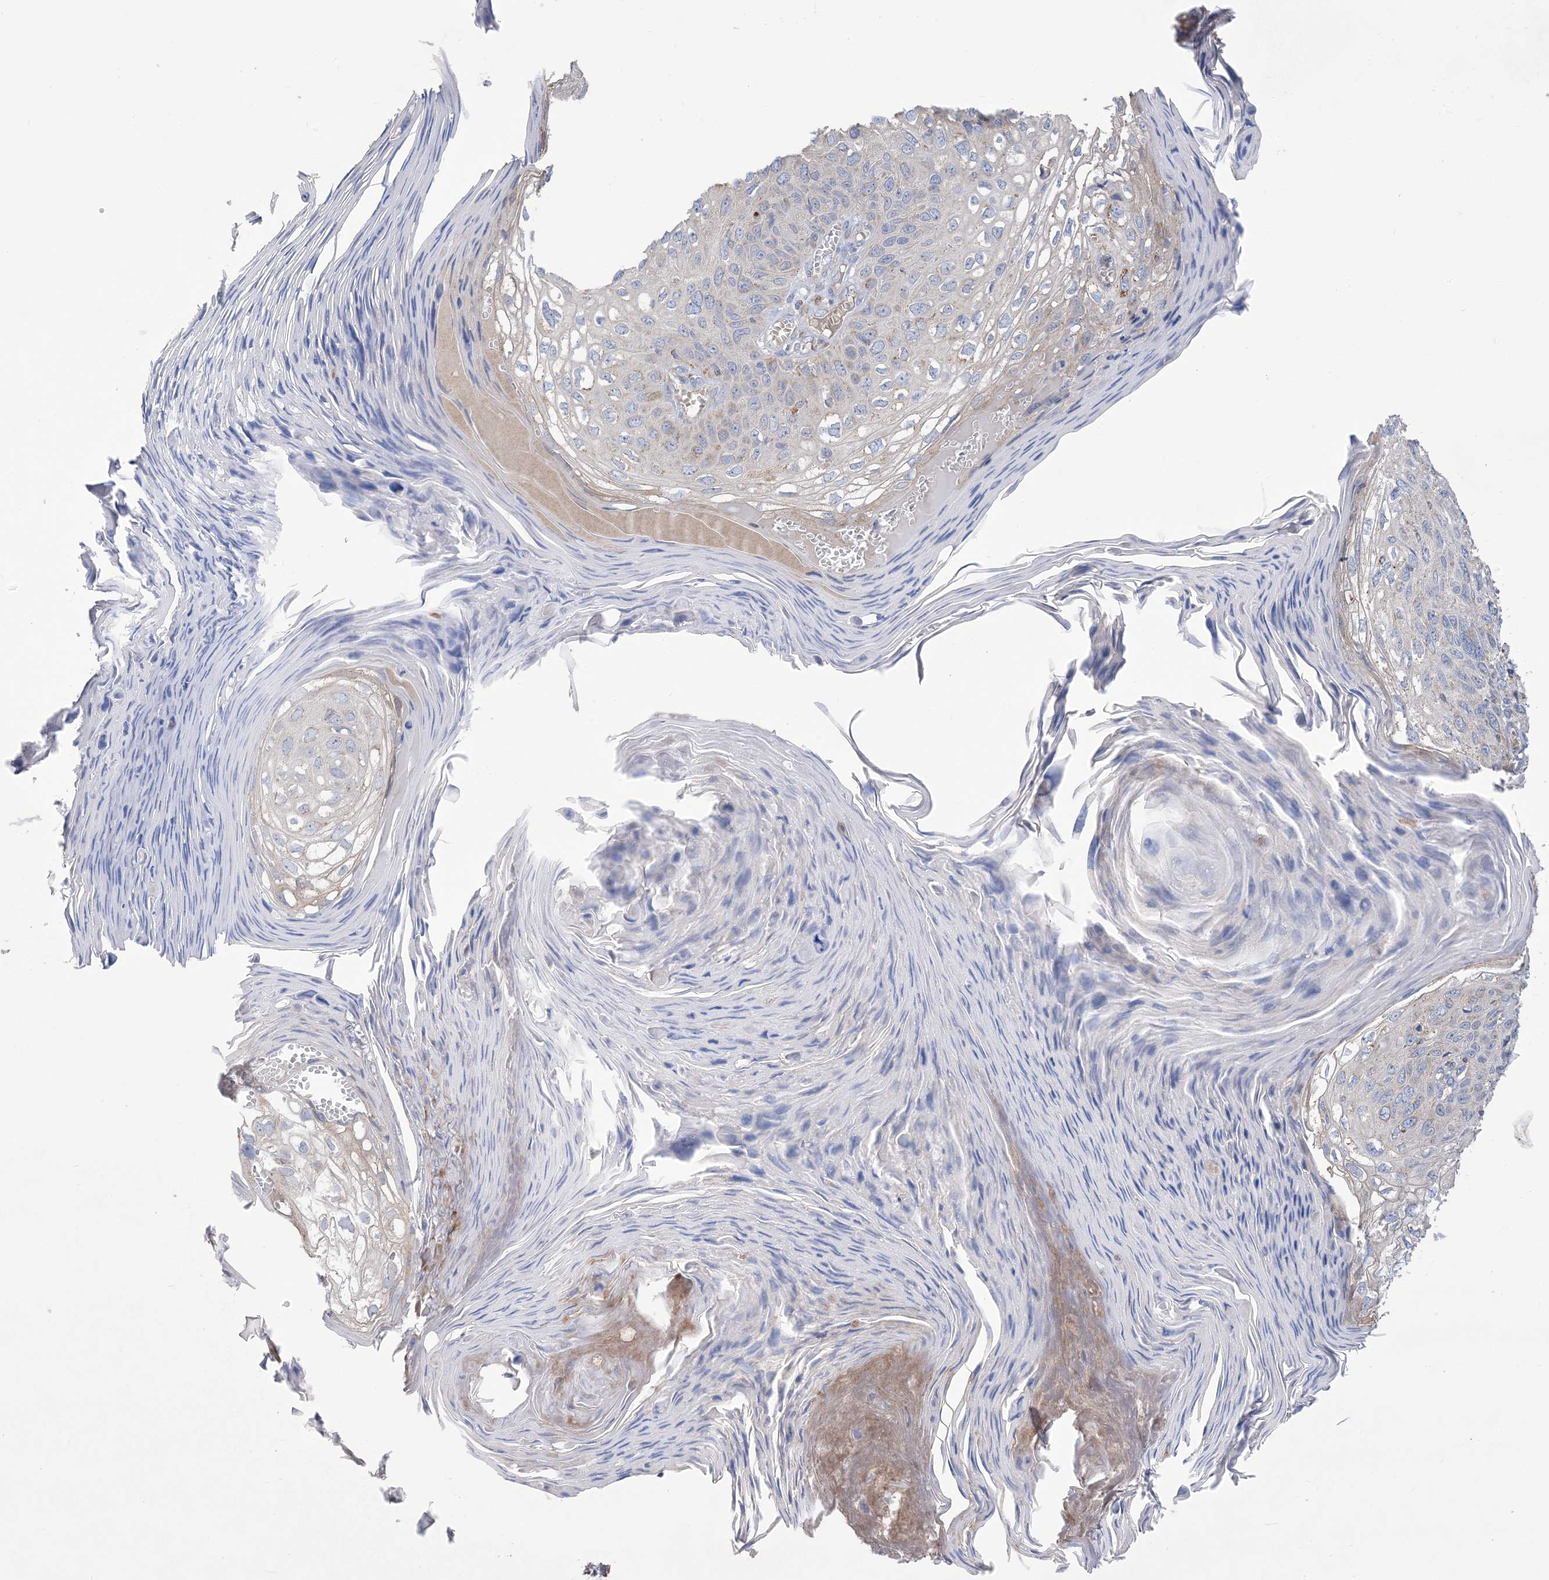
{"staining": {"intensity": "negative", "quantity": "none", "location": "none"}, "tissue": "skin cancer", "cell_type": "Tumor cells", "image_type": "cancer", "snomed": [{"axis": "morphology", "description": "Squamous cell carcinoma, NOS"}, {"axis": "topography", "description": "Skin"}], "caption": "Image shows no protein expression in tumor cells of skin cancer (squamous cell carcinoma) tissue.", "gene": "CLEC16A", "patient": {"sex": "female", "age": 90}}